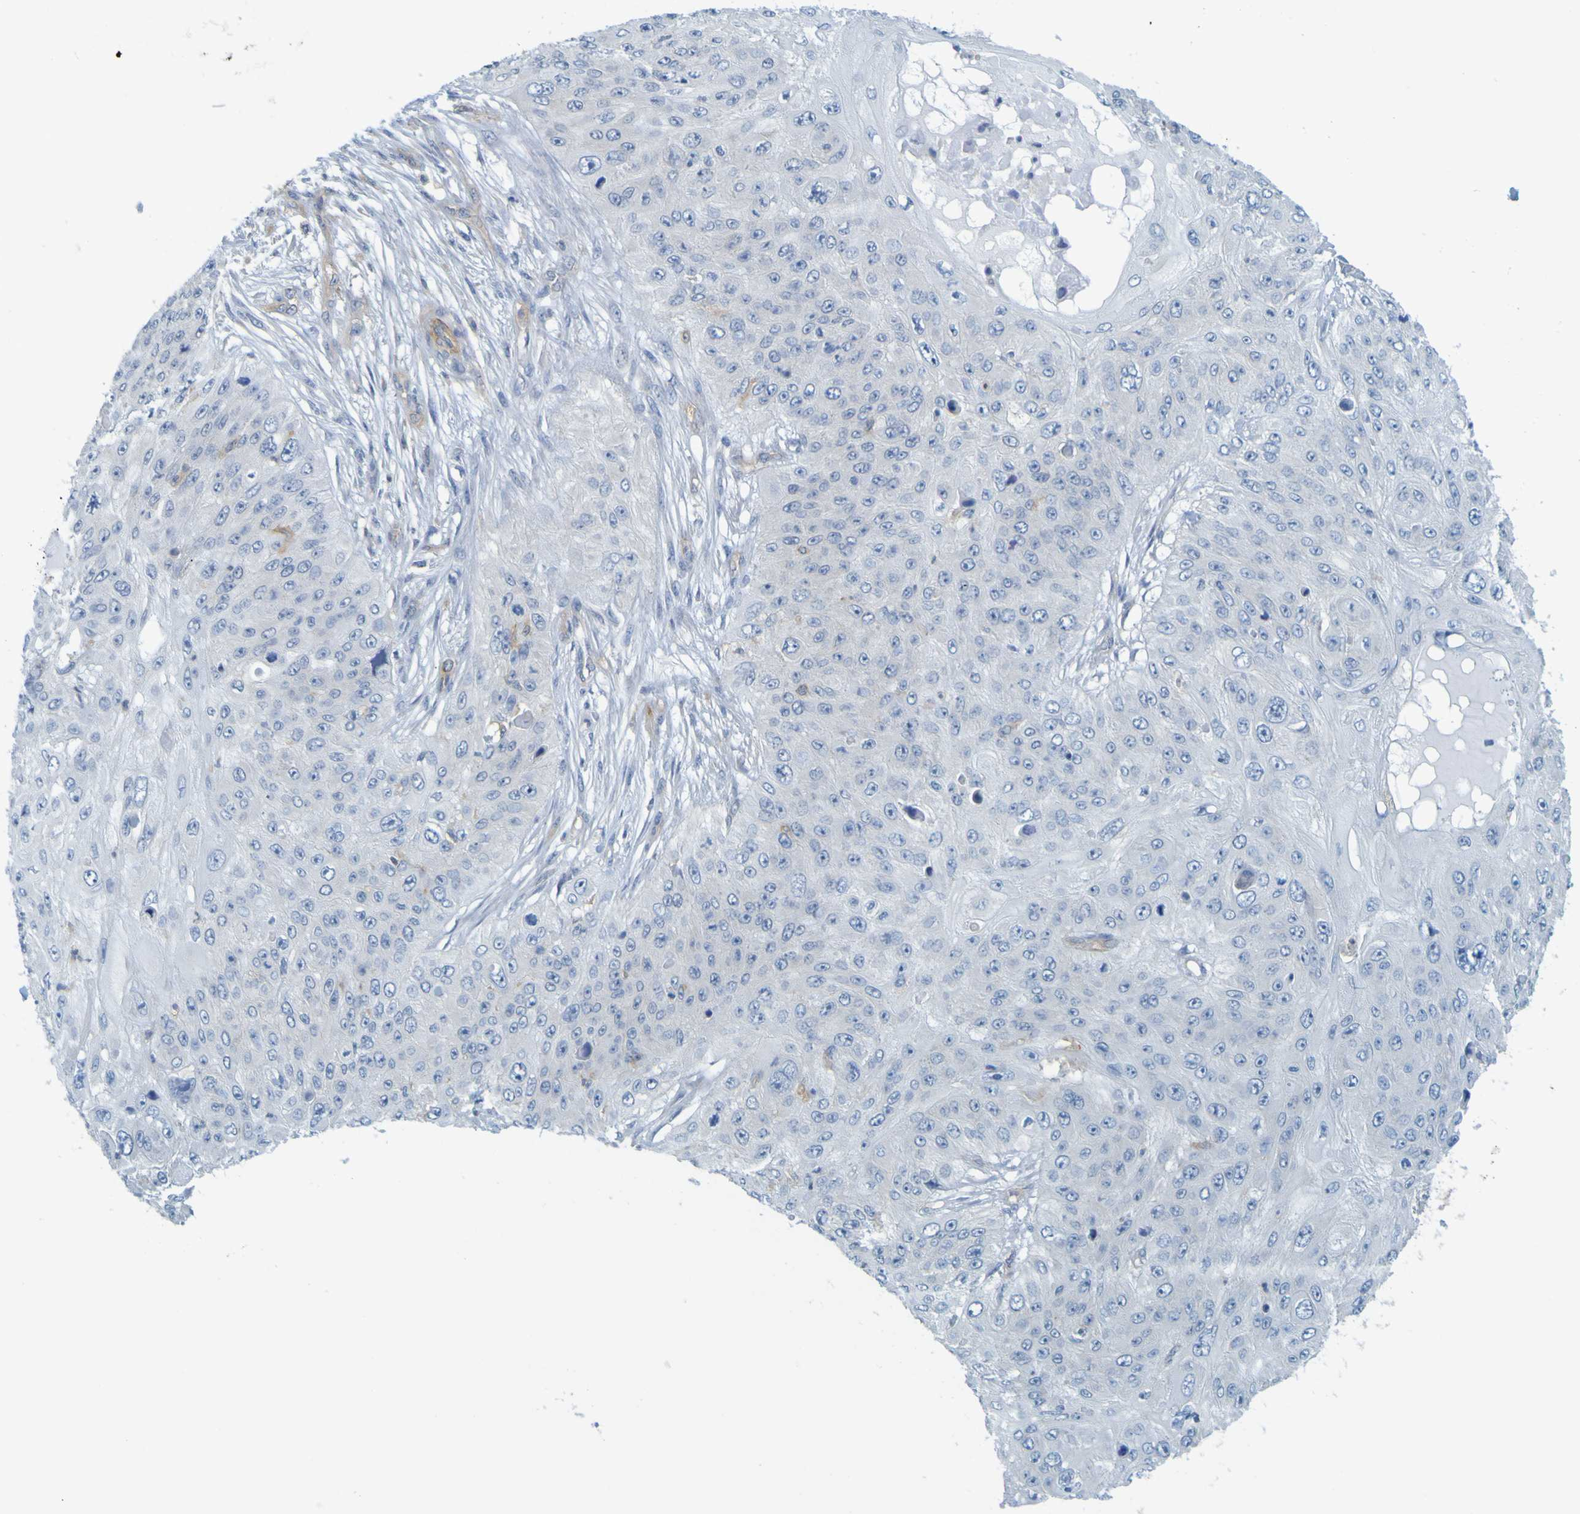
{"staining": {"intensity": "negative", "quantity": "none", "location": "none"}, "tissue": "skin cancer", "cell_type": "Tumor cells", "image_type": "cancer", "snomed": [{"axis": "morphology", "description": "Squamous cell carcinoma, NOS"}, {"axis": "topography", "description": "Skin"}], "caption": "Tumor cells show no significant protein staining in squamous cell carcinoma (skin). (DAB (3,3'-diaminobenzidine) immunohistochemistry (IHC), high magnification).", "gene": "APPL1", "patient": {"sex": "female", "age": 80}}